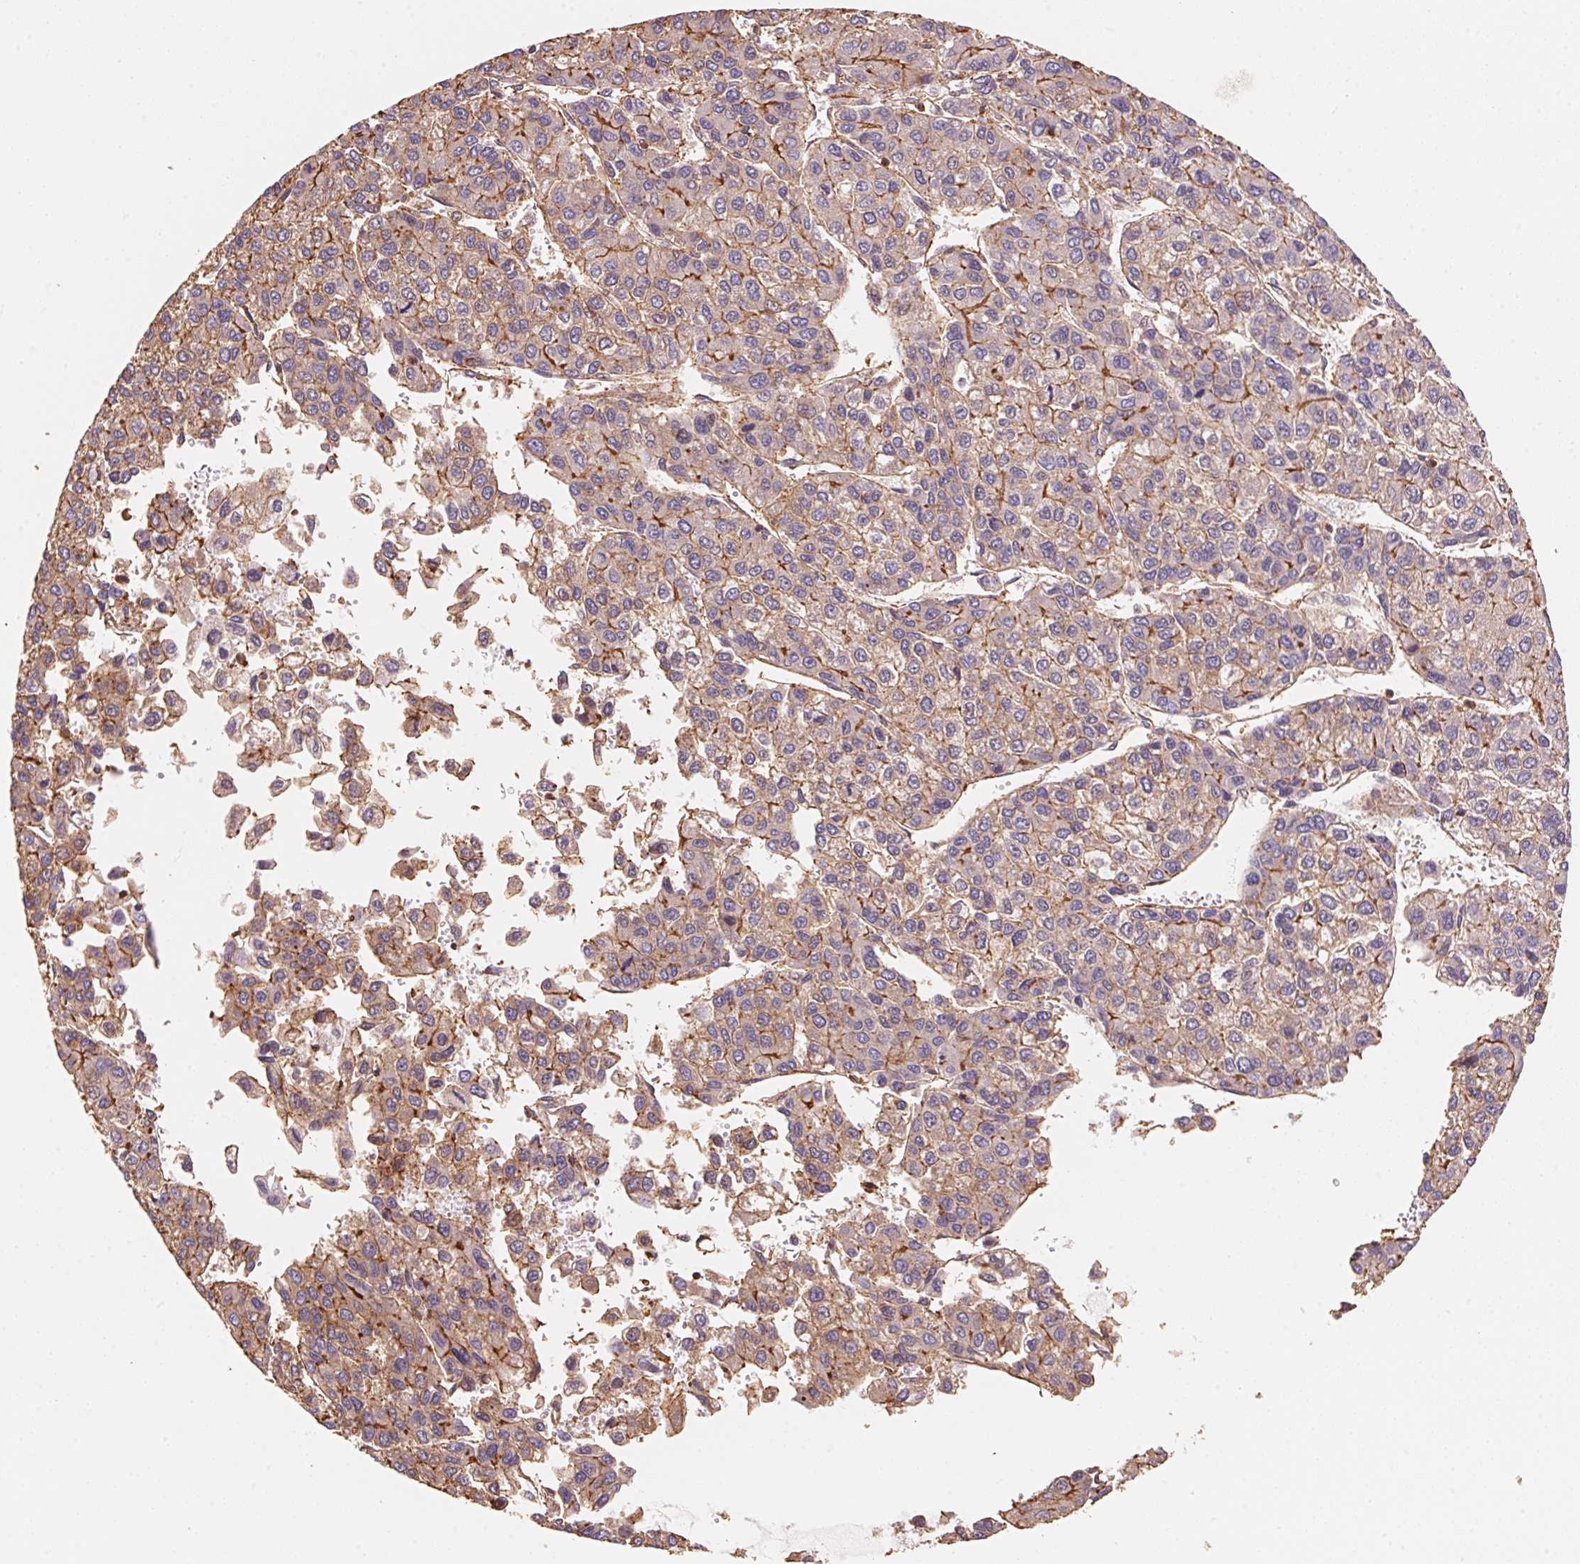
{"staining": {"intensity": "moderate", "quantity": "<25%", "location": "cytoplasmic/membranous"}, "tissue": "liver cancer", "cell_type": "Tumor cells", "image_type": "cancer", "snomed": [{"axis": "morphology", "description": "Carcinoma, Hepatocellular, NOS"}, {"axis": "topography", "description": "Liver"}], "caption": "Liver hepatocellular carcinoma was stained to show a protein in brown. There is low levels of moderate cytoplasmic/membranous positivity in about <25% of tumor cells. The protein is stained brown, and the nuclei are stained in blue (DAB (3,3'-diaminobenzidine) IHC with brightfield microscopy, high magnification).", "gene": "FRAS1", "patient": {"sex": "female", "age": 66}}